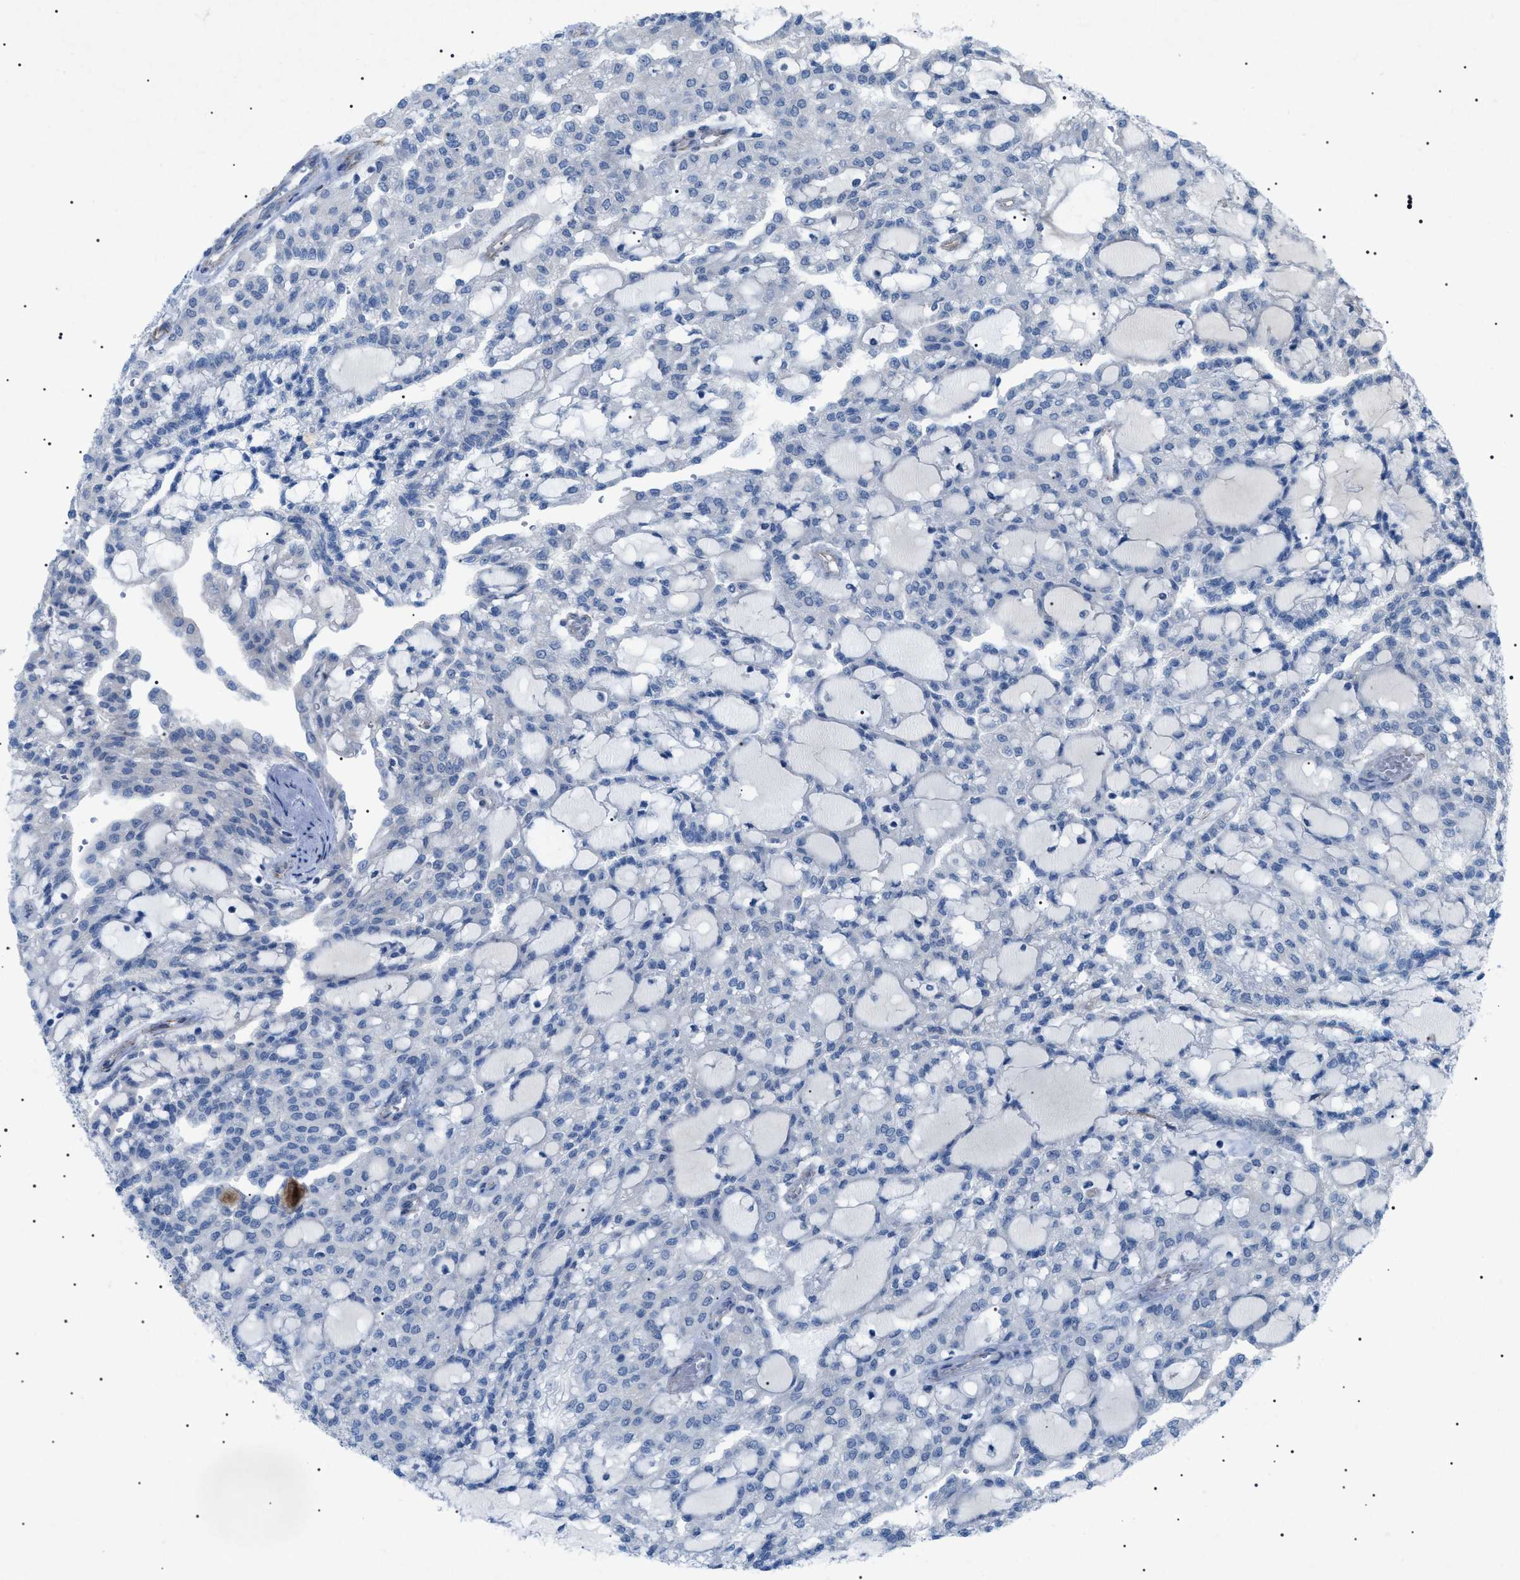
{"staining": {"intensity": "negative", "quantity": "none", "location": "none"}, "tissue": "renal cancer", "cell_type": "Tumor cells", "image_type": "cancer", "snomed": [{"axis": "morphology", "description": "Adenocarcinoma, NOS"}, {"axis": "topography", "description": "Kidney"}], "caption": "DAB immunohistochemical staining of human renal cancer (adenocarcinoma) displays no significant staining in tumor cells.", "gene": "ADAMTS1", "patient": {"sex": "male", "age": 63}}